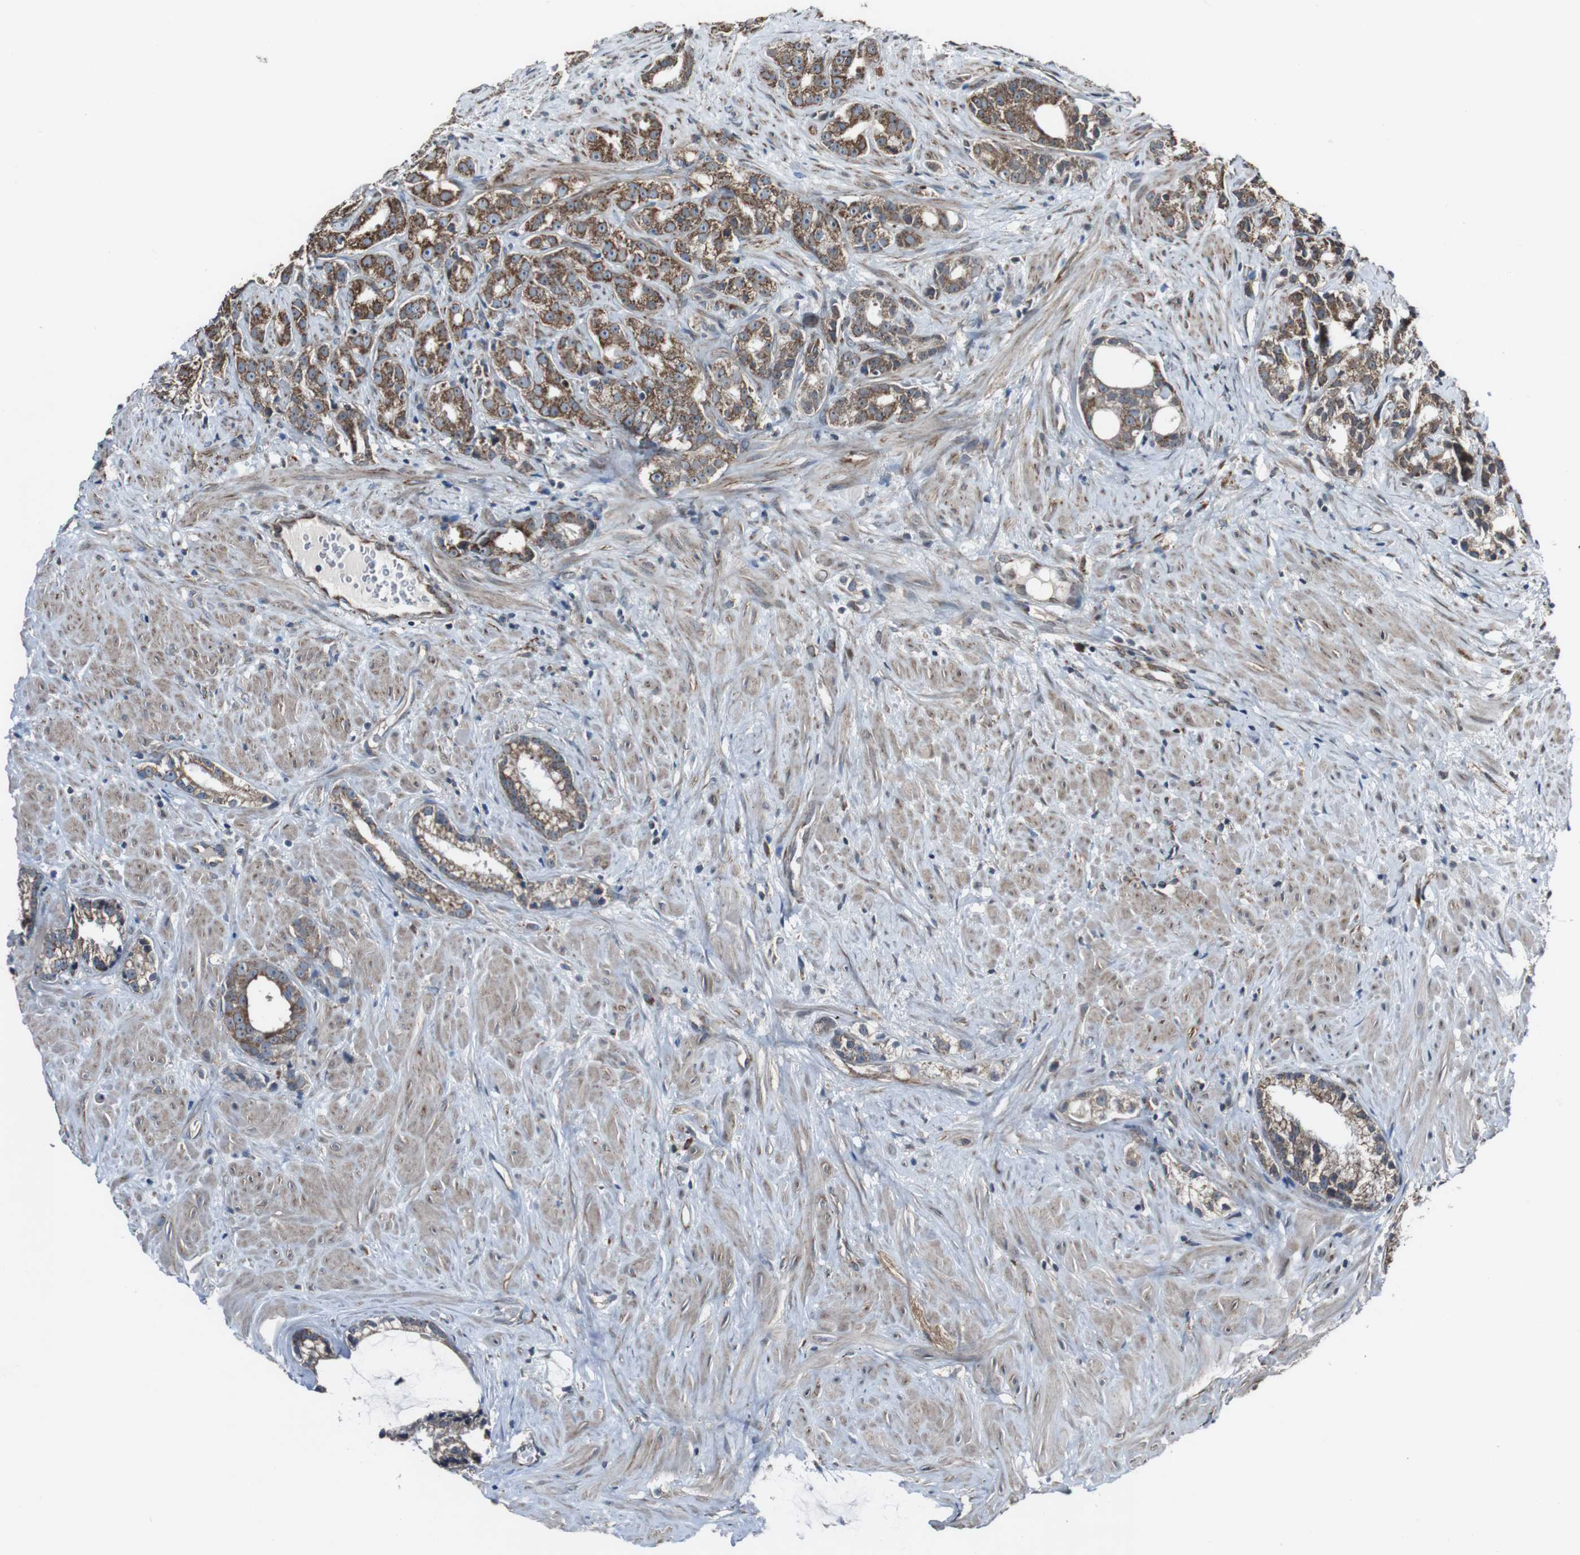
{"staining": {"intensity": "moderate", "quantity": ">75%", "location": "cytoplasmic/membranous"}, "tissue": "prostate cancer", "cell_type": "Tumor cells", "image_type": "cancer", "snomed": [{"axis": "morphology", "description": "Adenocarcinoma, Low grade"}, {"axis": "topography", "description": "Prostate"}], "caption": "An image showing moderate cytoplasmic/membranous expression in about >75% of tumor cells in prostate adenocarcinoma (low-grade), as visualized by brown immunohistochemical staining.", "gene": "CISD2", "patient": {"sex": "male", "age": 89}}